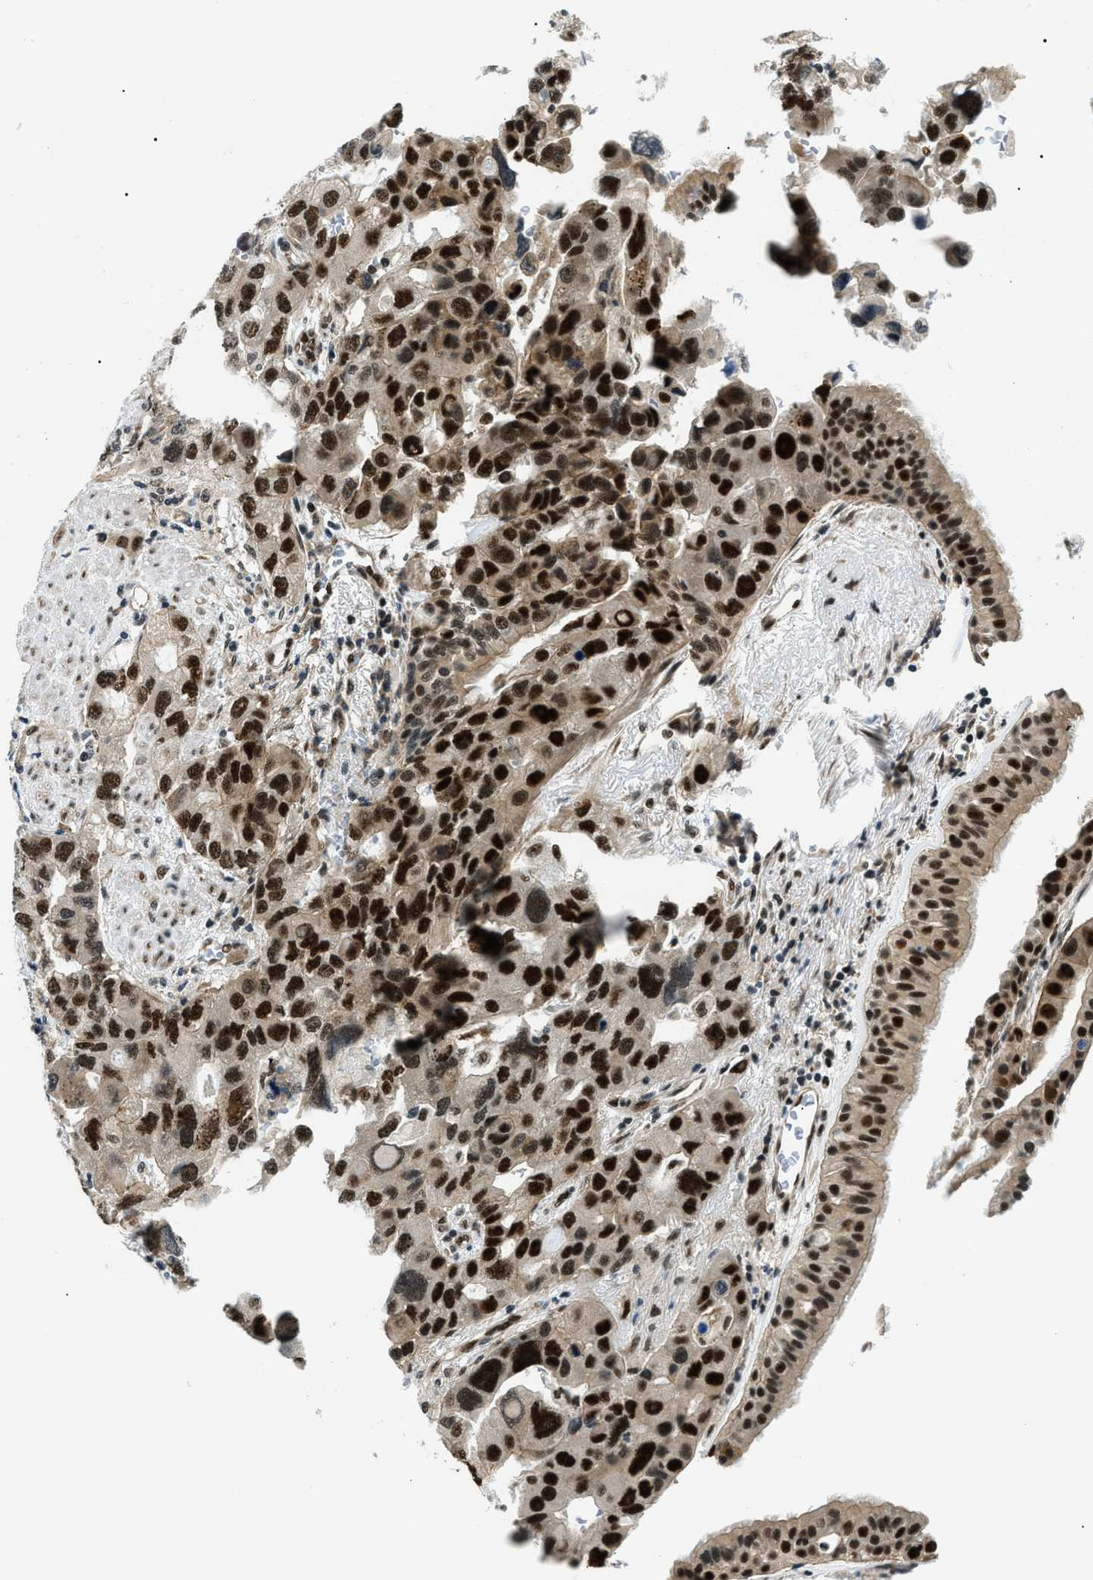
{"staining": {"intensity": "strong", "quantity": "25%-75%", "location": "cytoplasmic/membranous,nuclear"}, "tissue": "bronchus", "cell_type": "Respiratory epithelial cells", "image_type": "normal", "snomed": [{"axis": "morphology", "description": "Normal tissue, NOS"}, {"axis": "morphology", "description": "Adenocarcinoma, NOS"}, {"axis": "morphology", "description": "Adenocarcinoma, metastatic, NOS"}, {"axis": "topography", "description": "Lymph node"}, {"axis": "topography", "description": "Bronchus"}, {"axis": "topography", "description": "Lung"}], "caption": "High-power microscopy captured an immunohistochemistry (IHC) micrograph of normal bronchus, revealing strong cytoplasmic/membranous,nuclear positivity in approximately 25%-75% of respiratory epithelial cells.", "gene": "CWC25", "patient": {"sex": "female", "age": 54}}